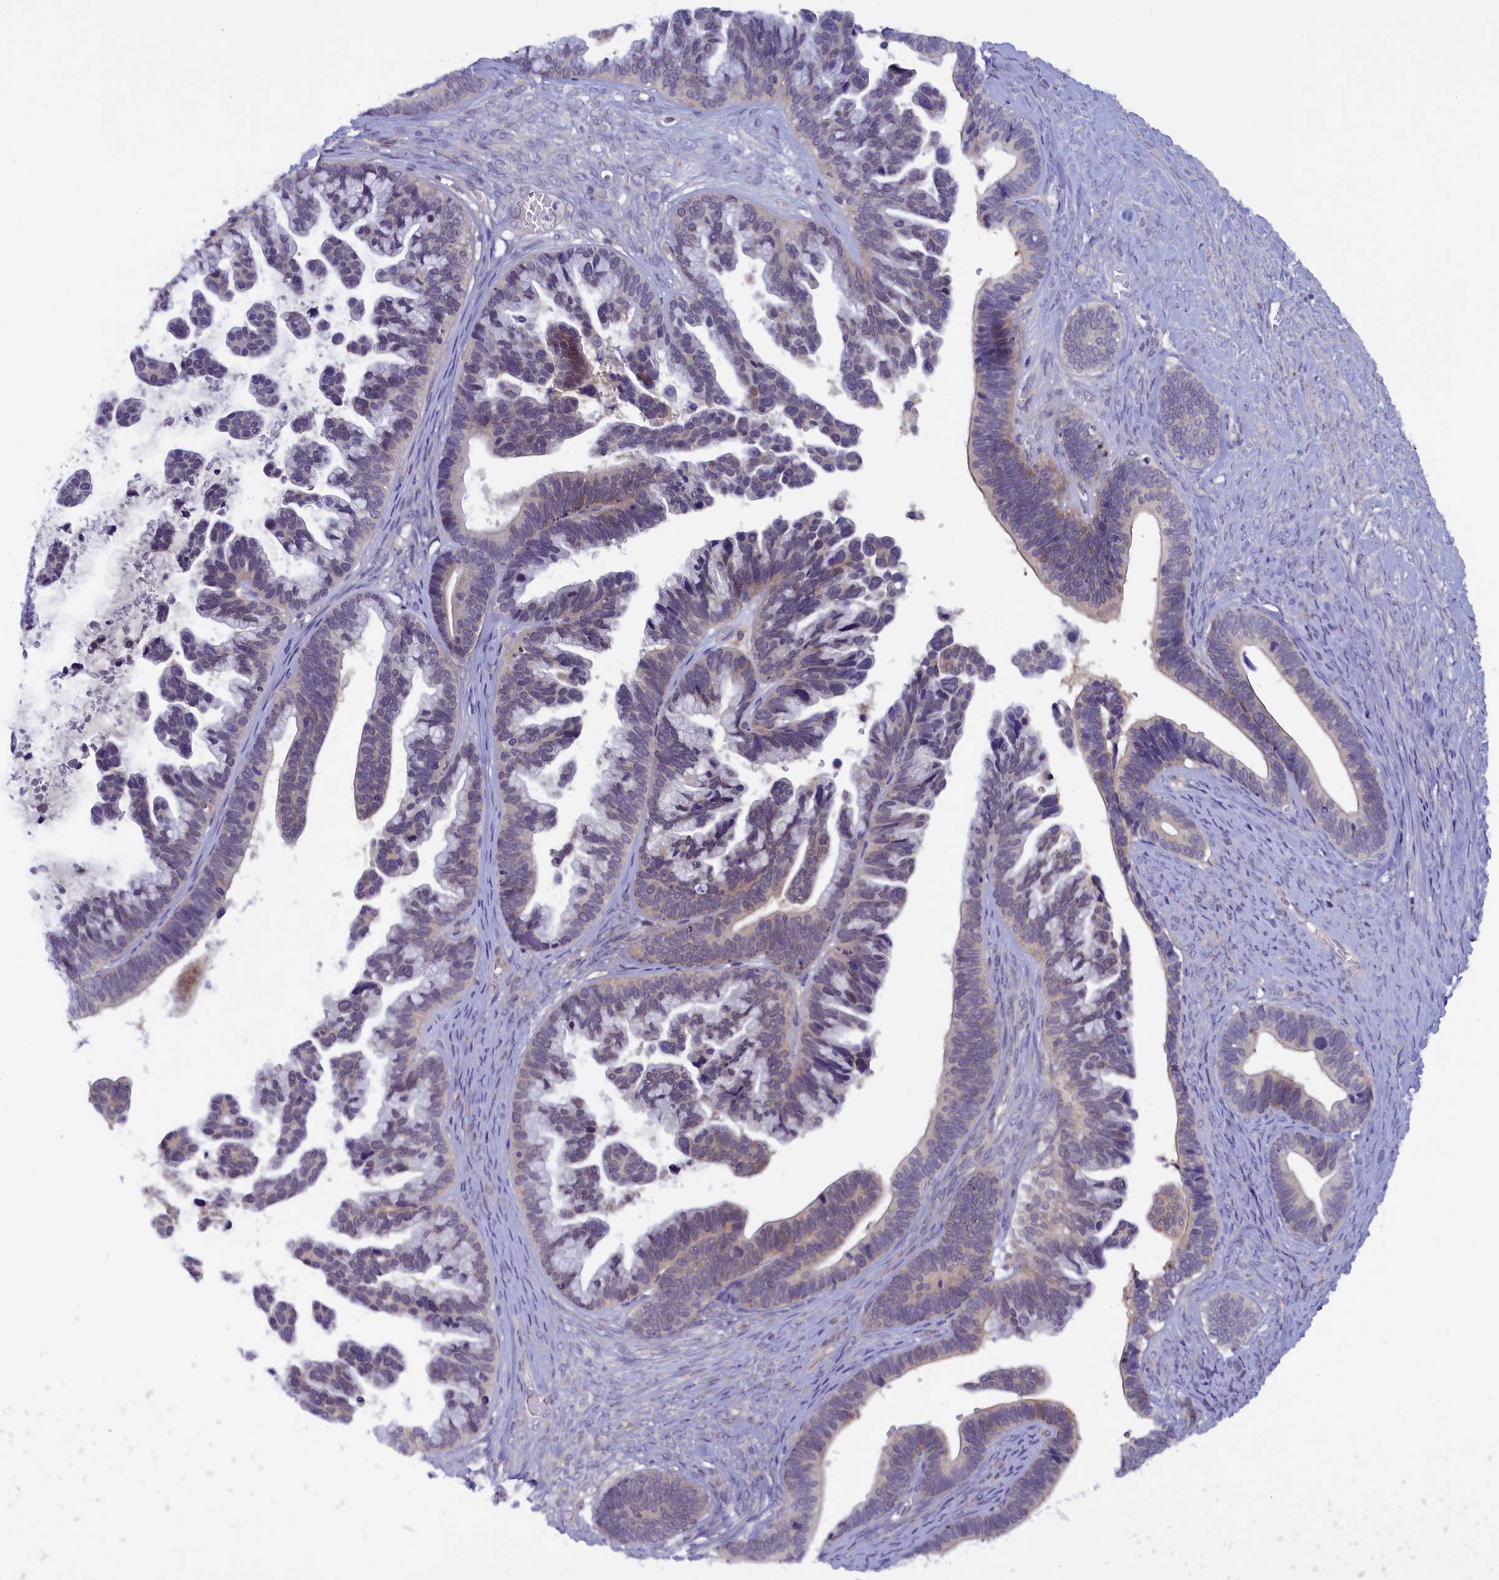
{"staining": {"intensity": "weak", "quantity": "25%-75%", "location": "cytoplasmic/membranous"}, "tissue": "ovarian cancer", "cell_type": "Tumor cells", "image_type": "cancer", "snomed": [{"axis": "morphology", "description": "Cystadenocarcinoma, serous, NOS"}, {"axis": "topography", "description": "Ovary"}], "caption": "Serous cystadenocarcinoma (ovarian) stained with IHC shows weak cytoplasmic/membranous positivity in about 25%-75% of tumor cells. (brown staining indicates protein expression, while blue staining denotes nuclei).", "gene": "NUBP1", "patient": {"sex": "female", "age": 56}}